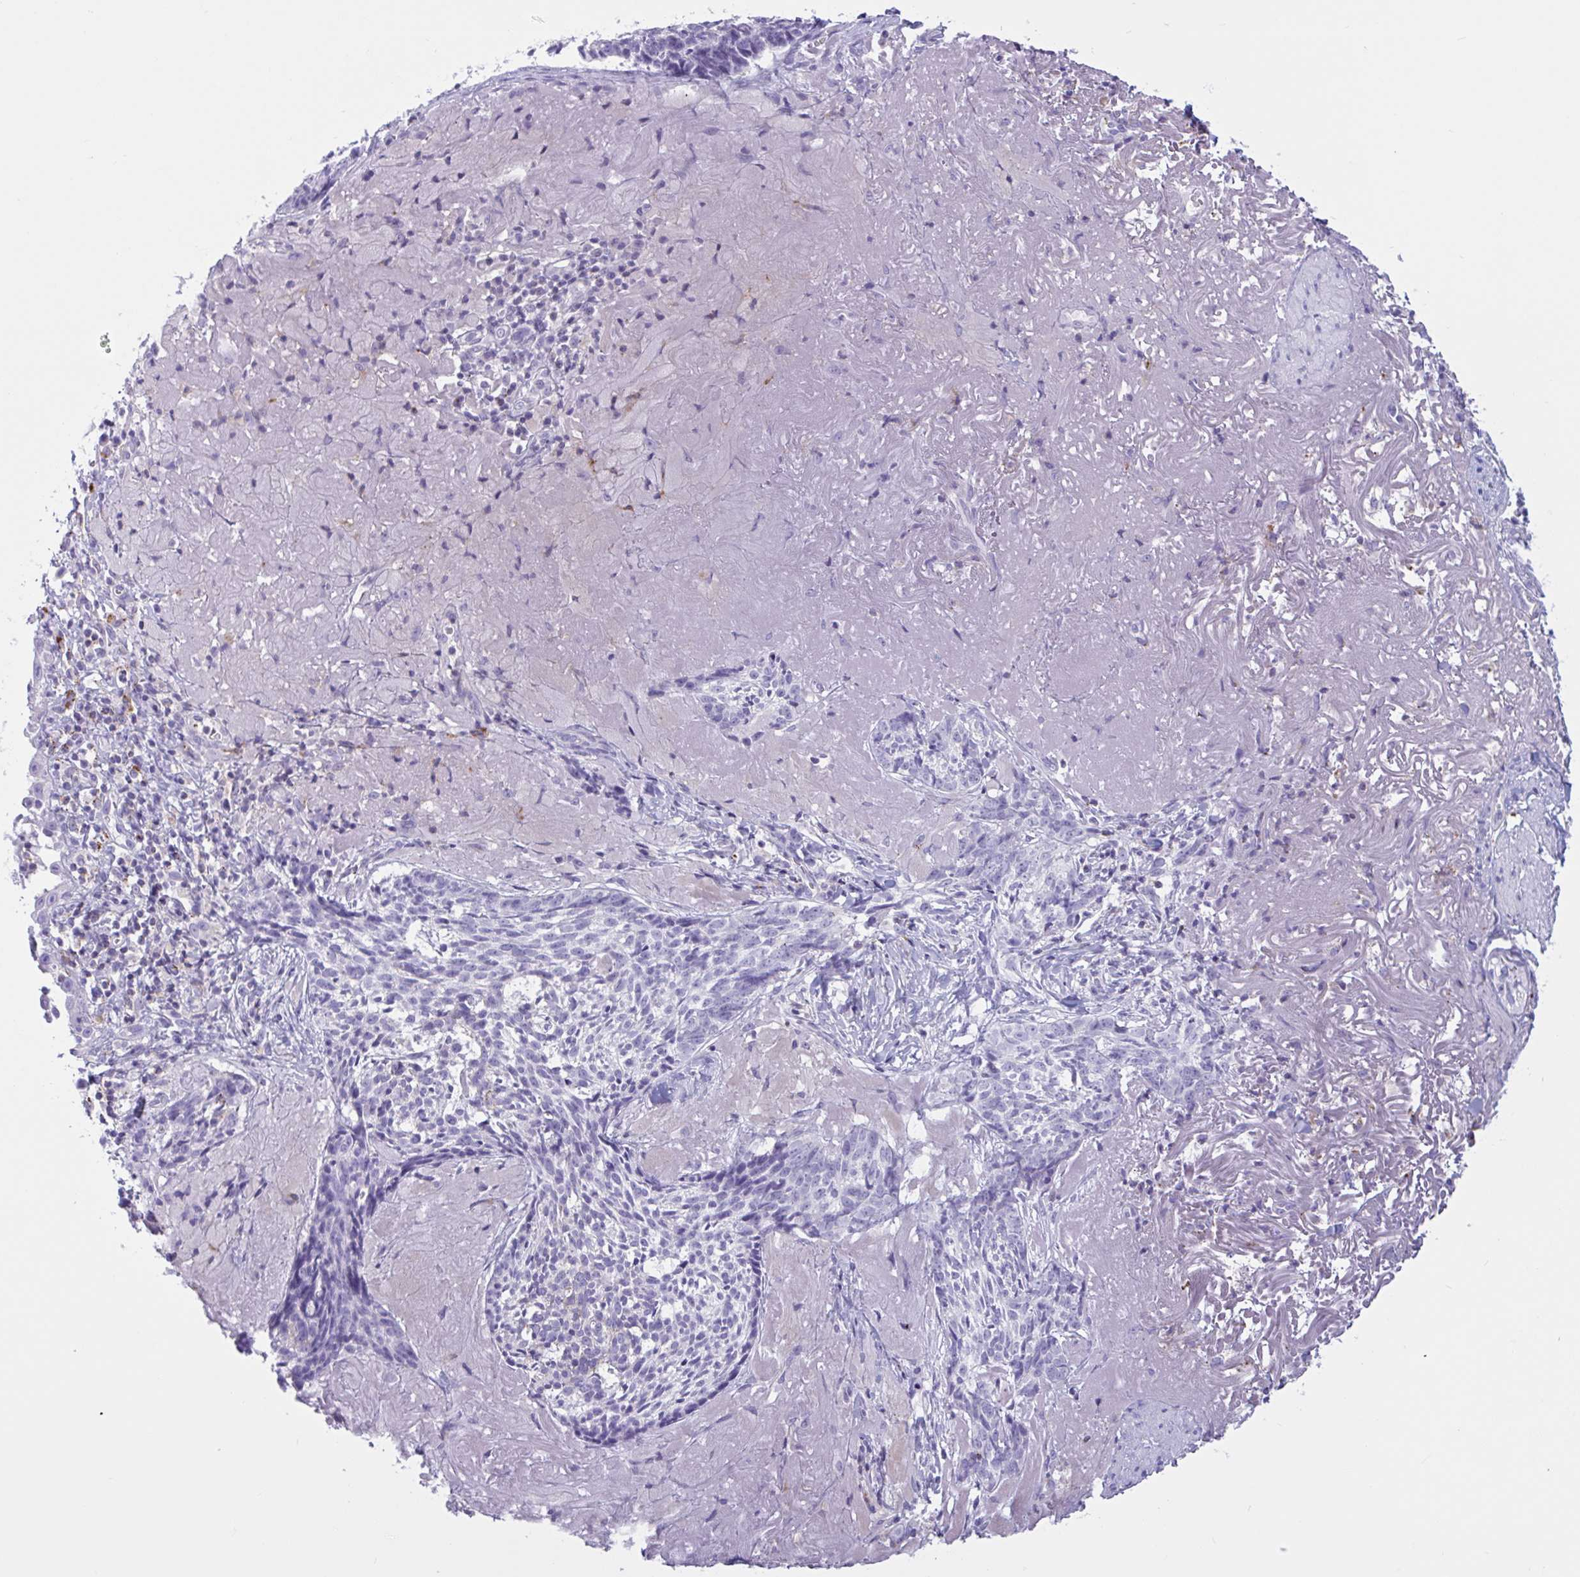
{"staining": {"intensity": "negative", "quantity": "none", "location": "none"}, "tissue": "skin cancer", "cell_type": "Tumor cells", "image_type": "cancer", "snomed": [{"axis": "morphology", "description": "Basal cell carcinoma"}, {"axis": "topography", "description": "Skin"}, {"axis": "topography", "description": "Skin of face"}], "caption": "Tumor cells are negative for brown protein staining in skin cancer (basal cell carcinoma). Nuclei are stained in blue.", "gene": "XCL1", "patient": {"sex": "female", "age": 95}}